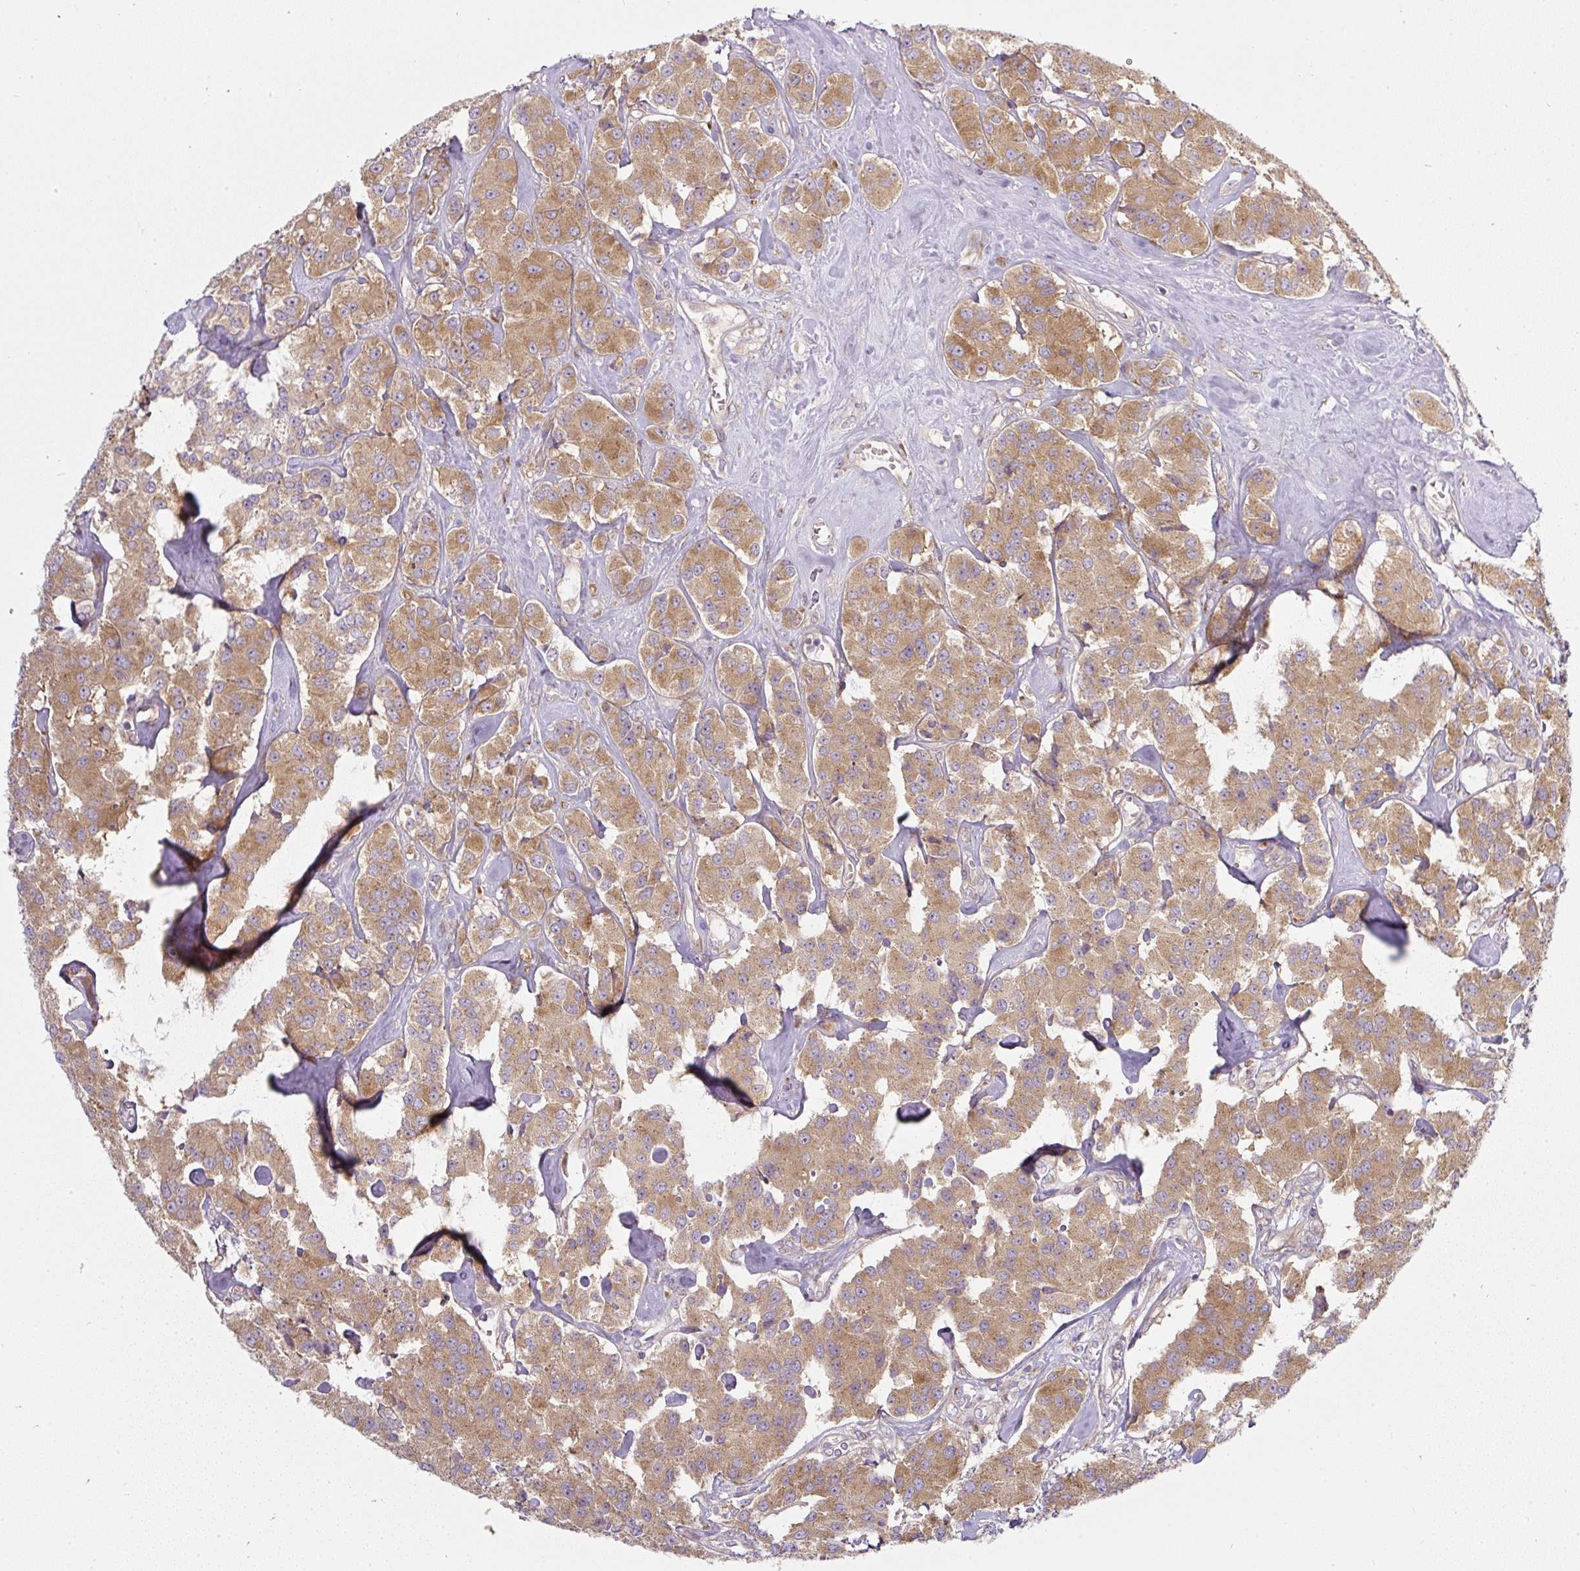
{"staining": {"intensity": "moderate", "quantity": ">75%", "location": "cytoplasmic/membranous"}, "tissue": "carcinoid", "cell_type": "Tumor cells", "image_type": "cancer", "snomed": [{"axis": "morphology", "description": "Carcinoid, malignant, NOS"}, {"axis": "topography", "description": "Pancreas"}], "caption": "High-power microscopy captured an immunohistochemistry micrograph of carcinoid, revealing moderate cytoplasmic/membranous staining in about >75% of tumor cells.", "gene": "MLX", "patient": {"sex": "male", "age": 41}}